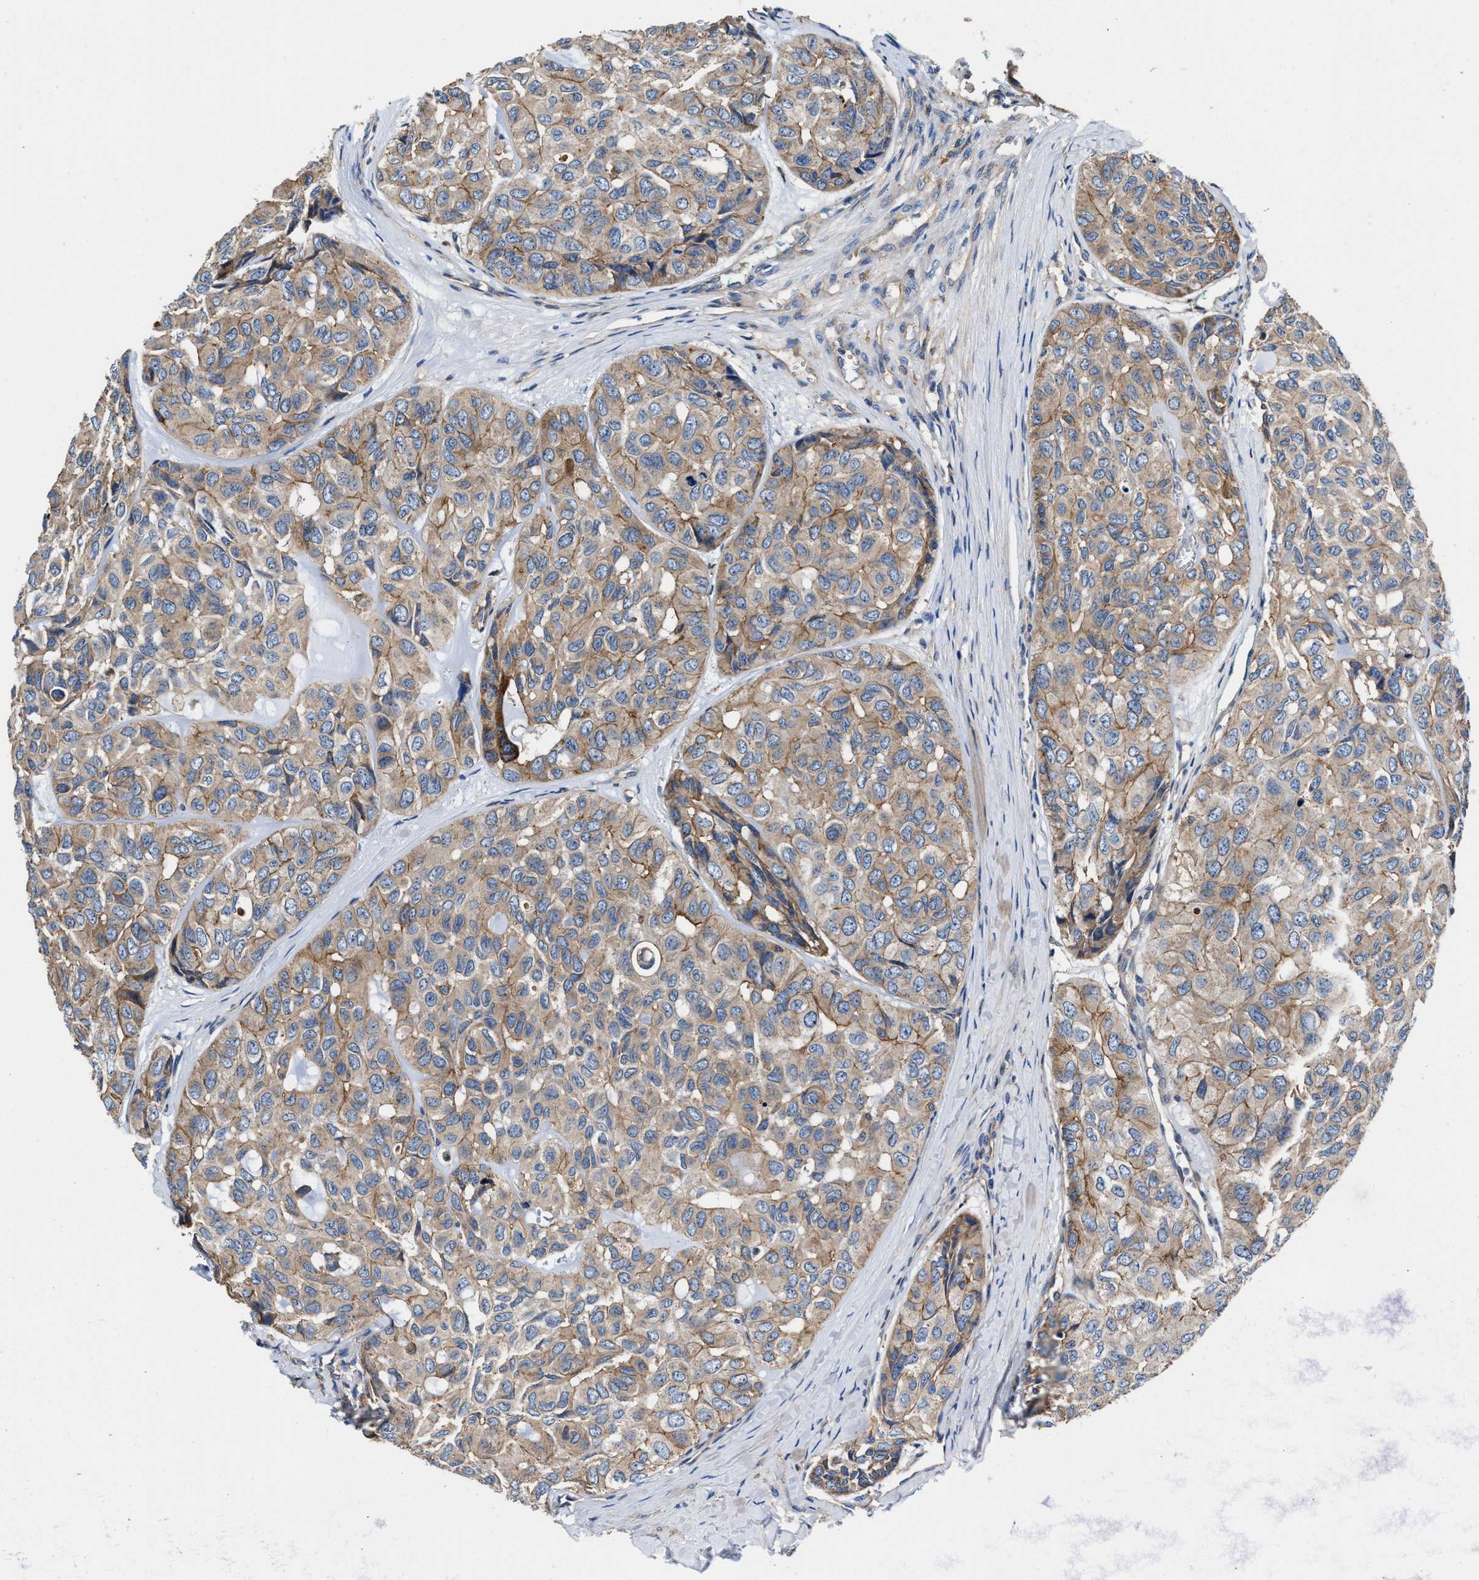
{"staining": {"intensity": "weak", "quantity": ">75%", "location": "cytoplasmic/membranous"}, "tissue": "head and neck cancer", "cell_type": "Tumor cells", "image_type": "cancer", "snomed": [{"axis": "morphology", "description": "Adenocarcinoma, NOS"}, {"axis": "topography", "description": "Salivary gland, NOS"}, {"axis": "topography", "description": "Head-Neck"}], "caption": "Immunohistochemistry (IHC) of human adenocarcinoma (head and neck) reveals low levels of weak cytoplasmic/membranous positivity in approximately >75% of tumor cells.", "gene": "PPP1R9B", "patient": {"sex": "female", "age": 76}}